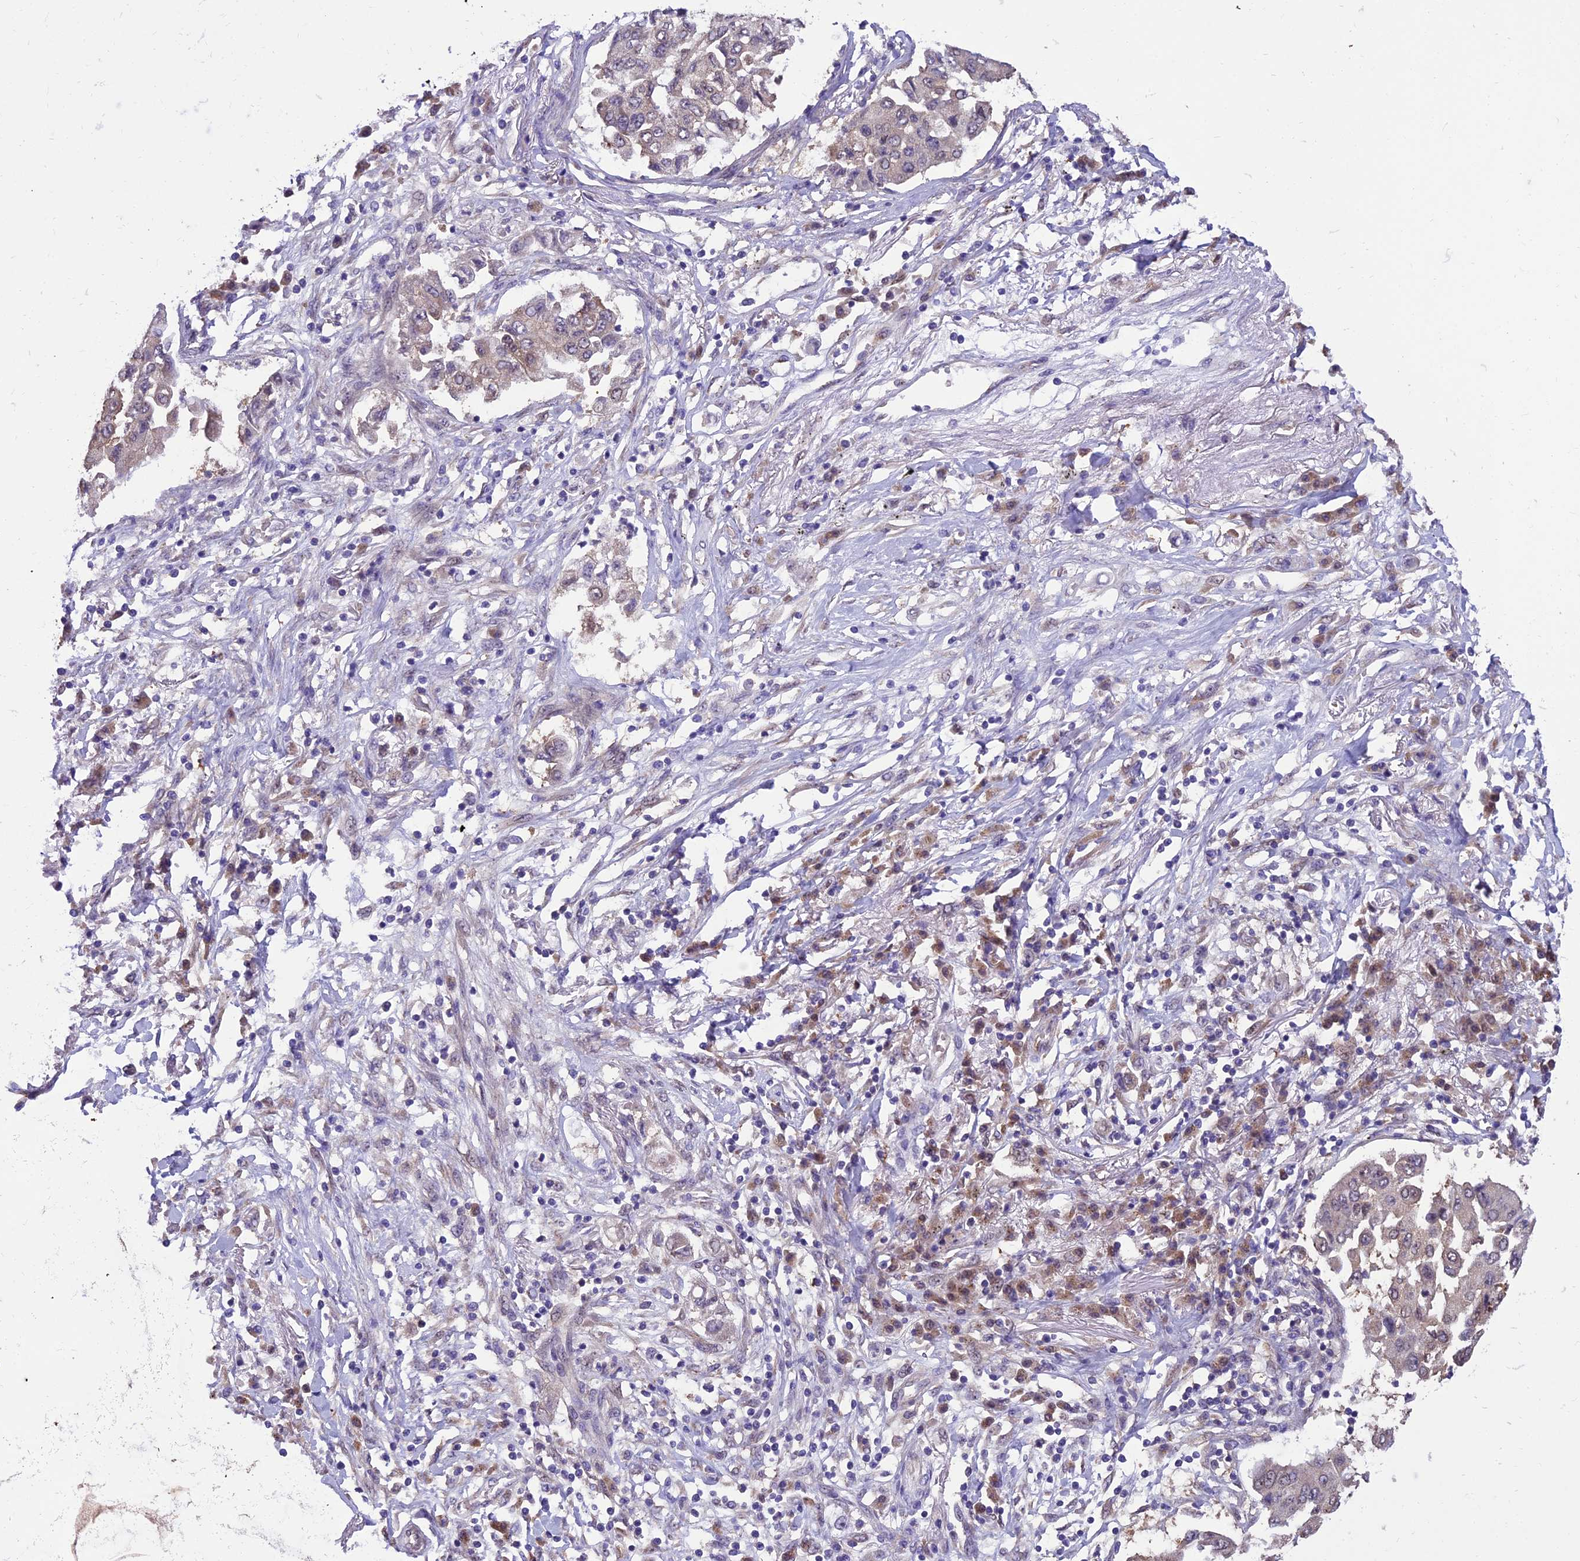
{"staining": {"intensity": "weak", "quantity": "<25%", "location": "cytoplasmic/membranous"}, "tissue": "lung cancer", "cell_type": "Tumor cells", "image_type": "cancer", "snomed": [{"axis": "morphology", "description": "Squamous cell carcinoma, NOS"}, {"axis": "topography", "description": "Lung"}], "caption": "A micrograph of lung cancer stained for a protein displays no brown staining in tumor cells.", "gene": "BORCS6", "patient": {"sex": "male", "age": 74}}